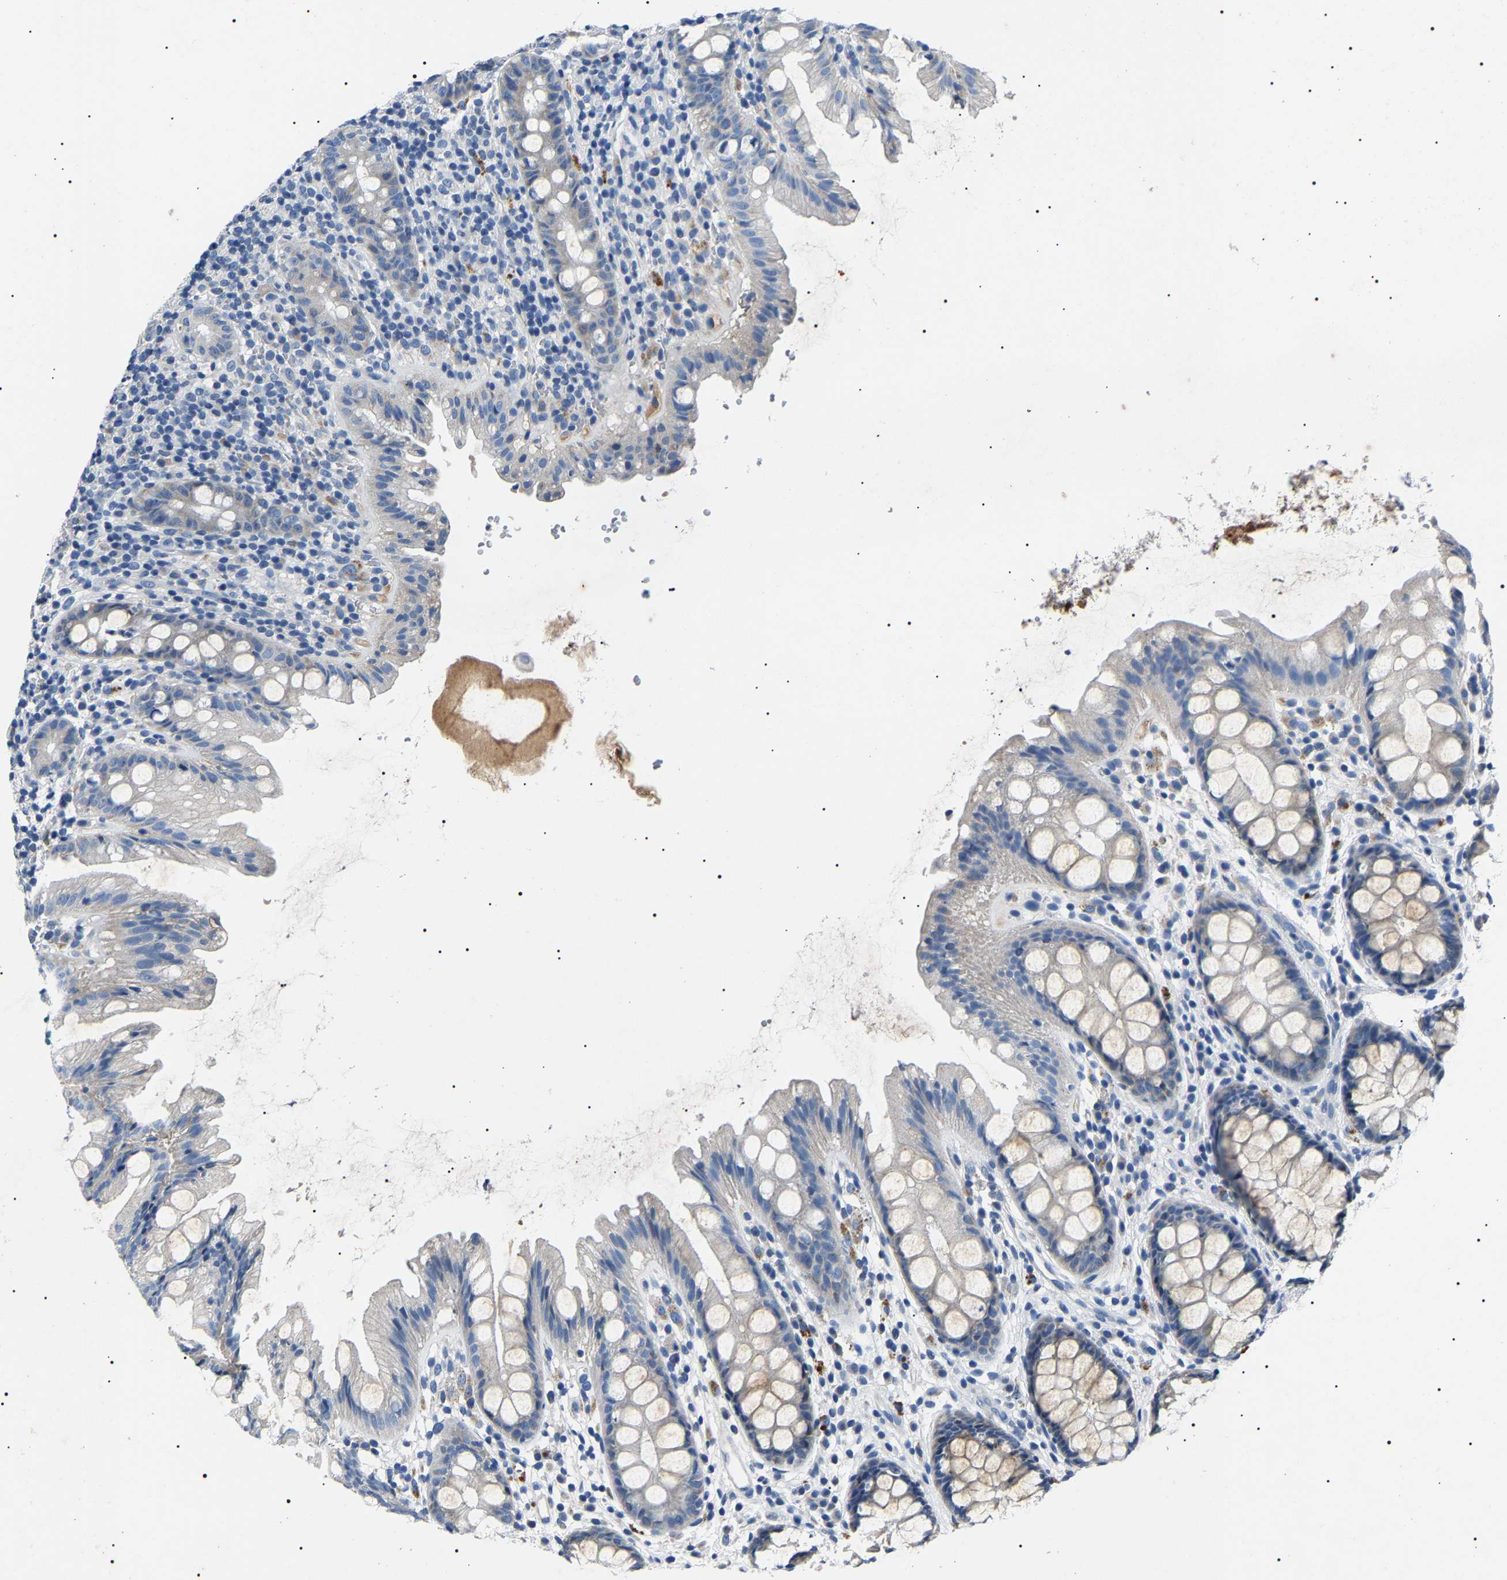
{"staining": {"intensity": "weak", "quantity": "<25%", "location": "cytoplasmic/membranous"}, "tissue": "rectum", "cell_type": "Glandular cells", "image_type": "normal", "snomed": [{"axis": "morphology", "description": "Normal tissue, NOS"}, {"axis": "topography", "description": "Rectum"}], "caption": "The immunohistochemistry (IHC) image has no significant expression in glandular cells of rectum.", "gene": "KLK15", "patient": {"sex": "female", "age": 65}}